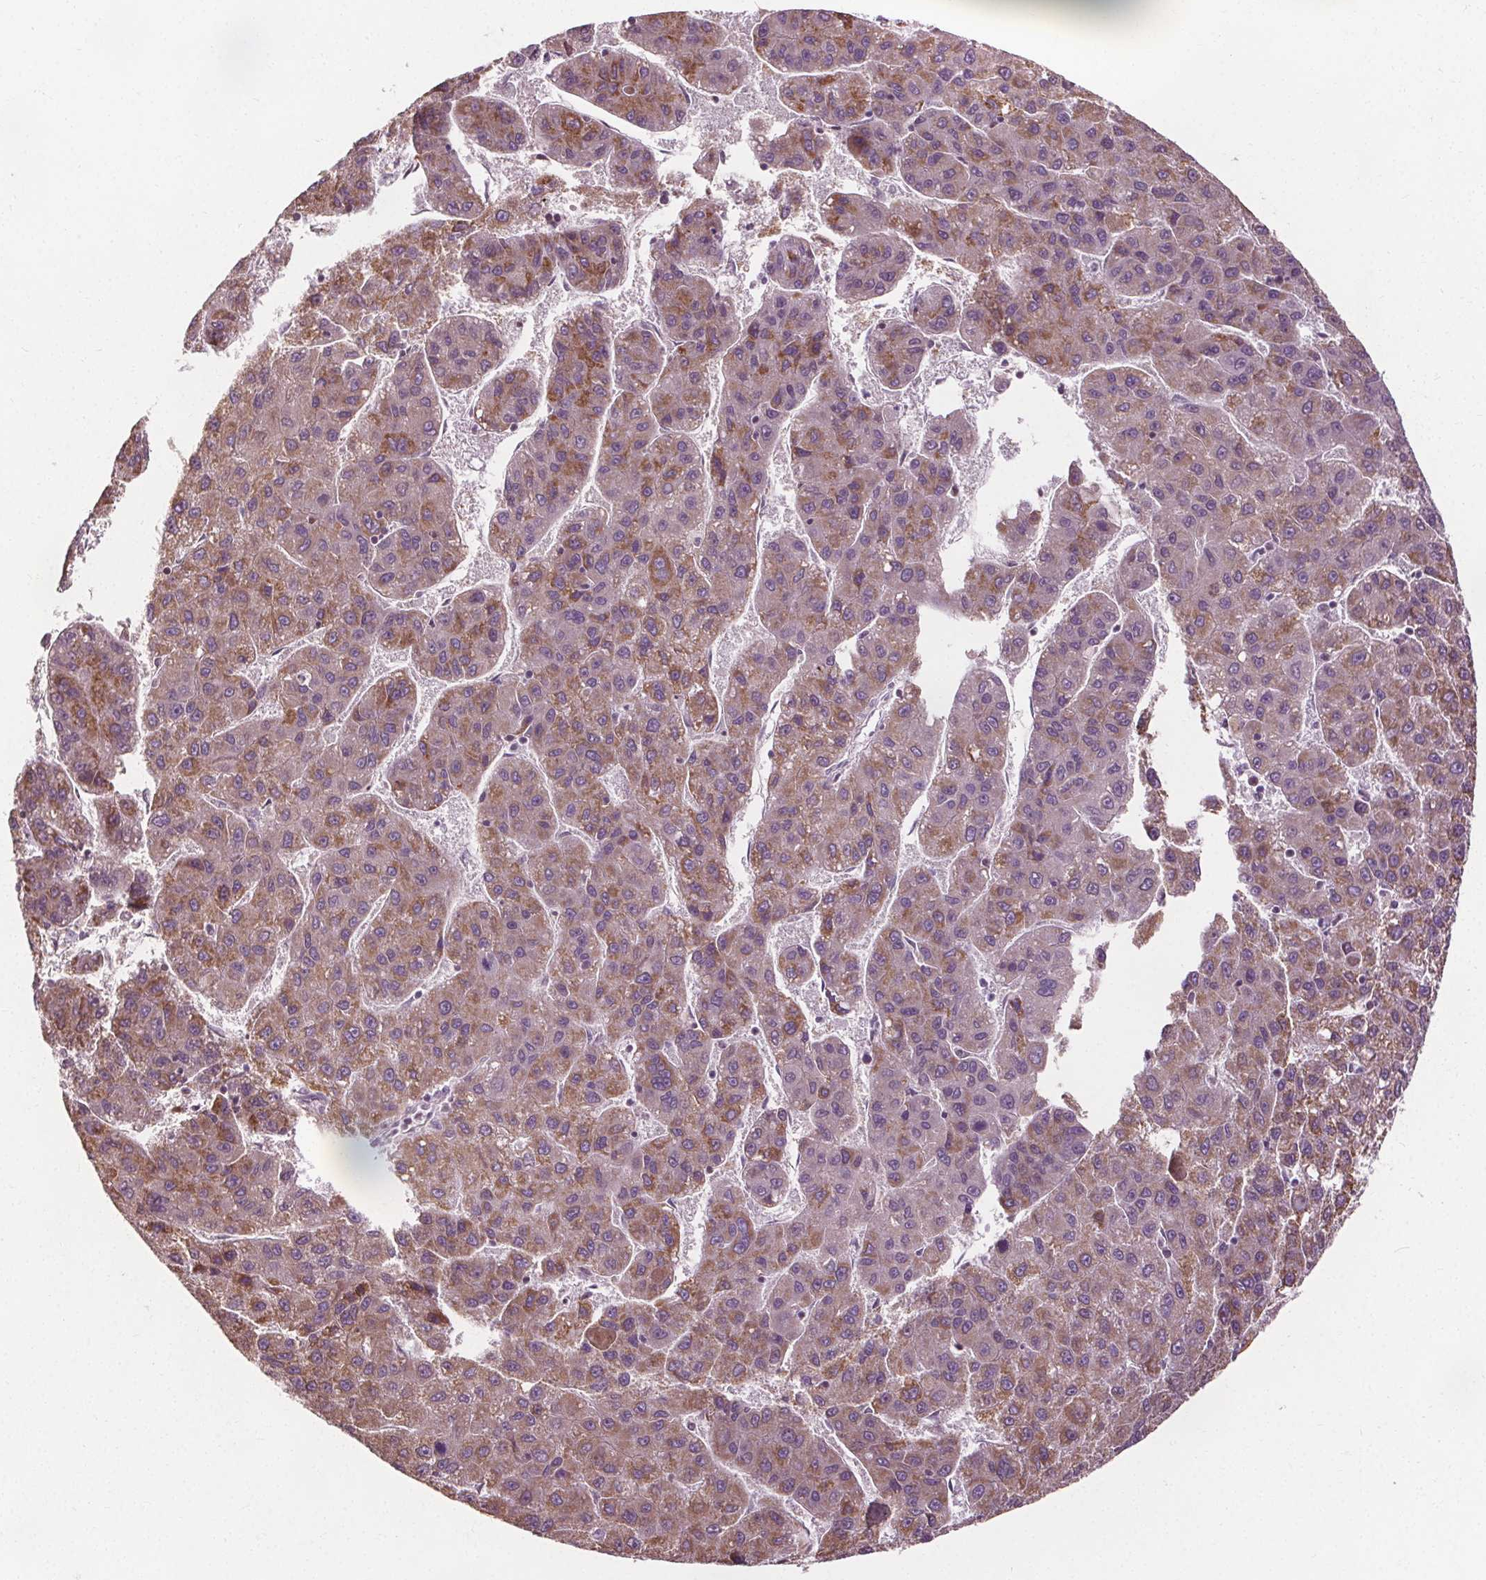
{"staining": {"intensity": "moderate", "quantity": "25%-75%", "location": "cytoplasmic/membranous"}, "tissue": "liver cancer", "cell_type": "Tumor cells", "image_type": "cancer", "snomed": [{"axis": "morphology", "description": "Carcinoma, Hepatocellular, NOS"}, {"axis": "topography", "description": "Liver"}], "caption": "This micrograph reveals hepatocellular carcinoma (liver) stained with immunohistochemistry to label a protein in brown. The cytoplasmic/membranous of tumor cells show moderate positivity for the protein. Nuclei are counter-stained blue.", "gene": "LFNG", "patient": {"sex": "female", "age": 82}}